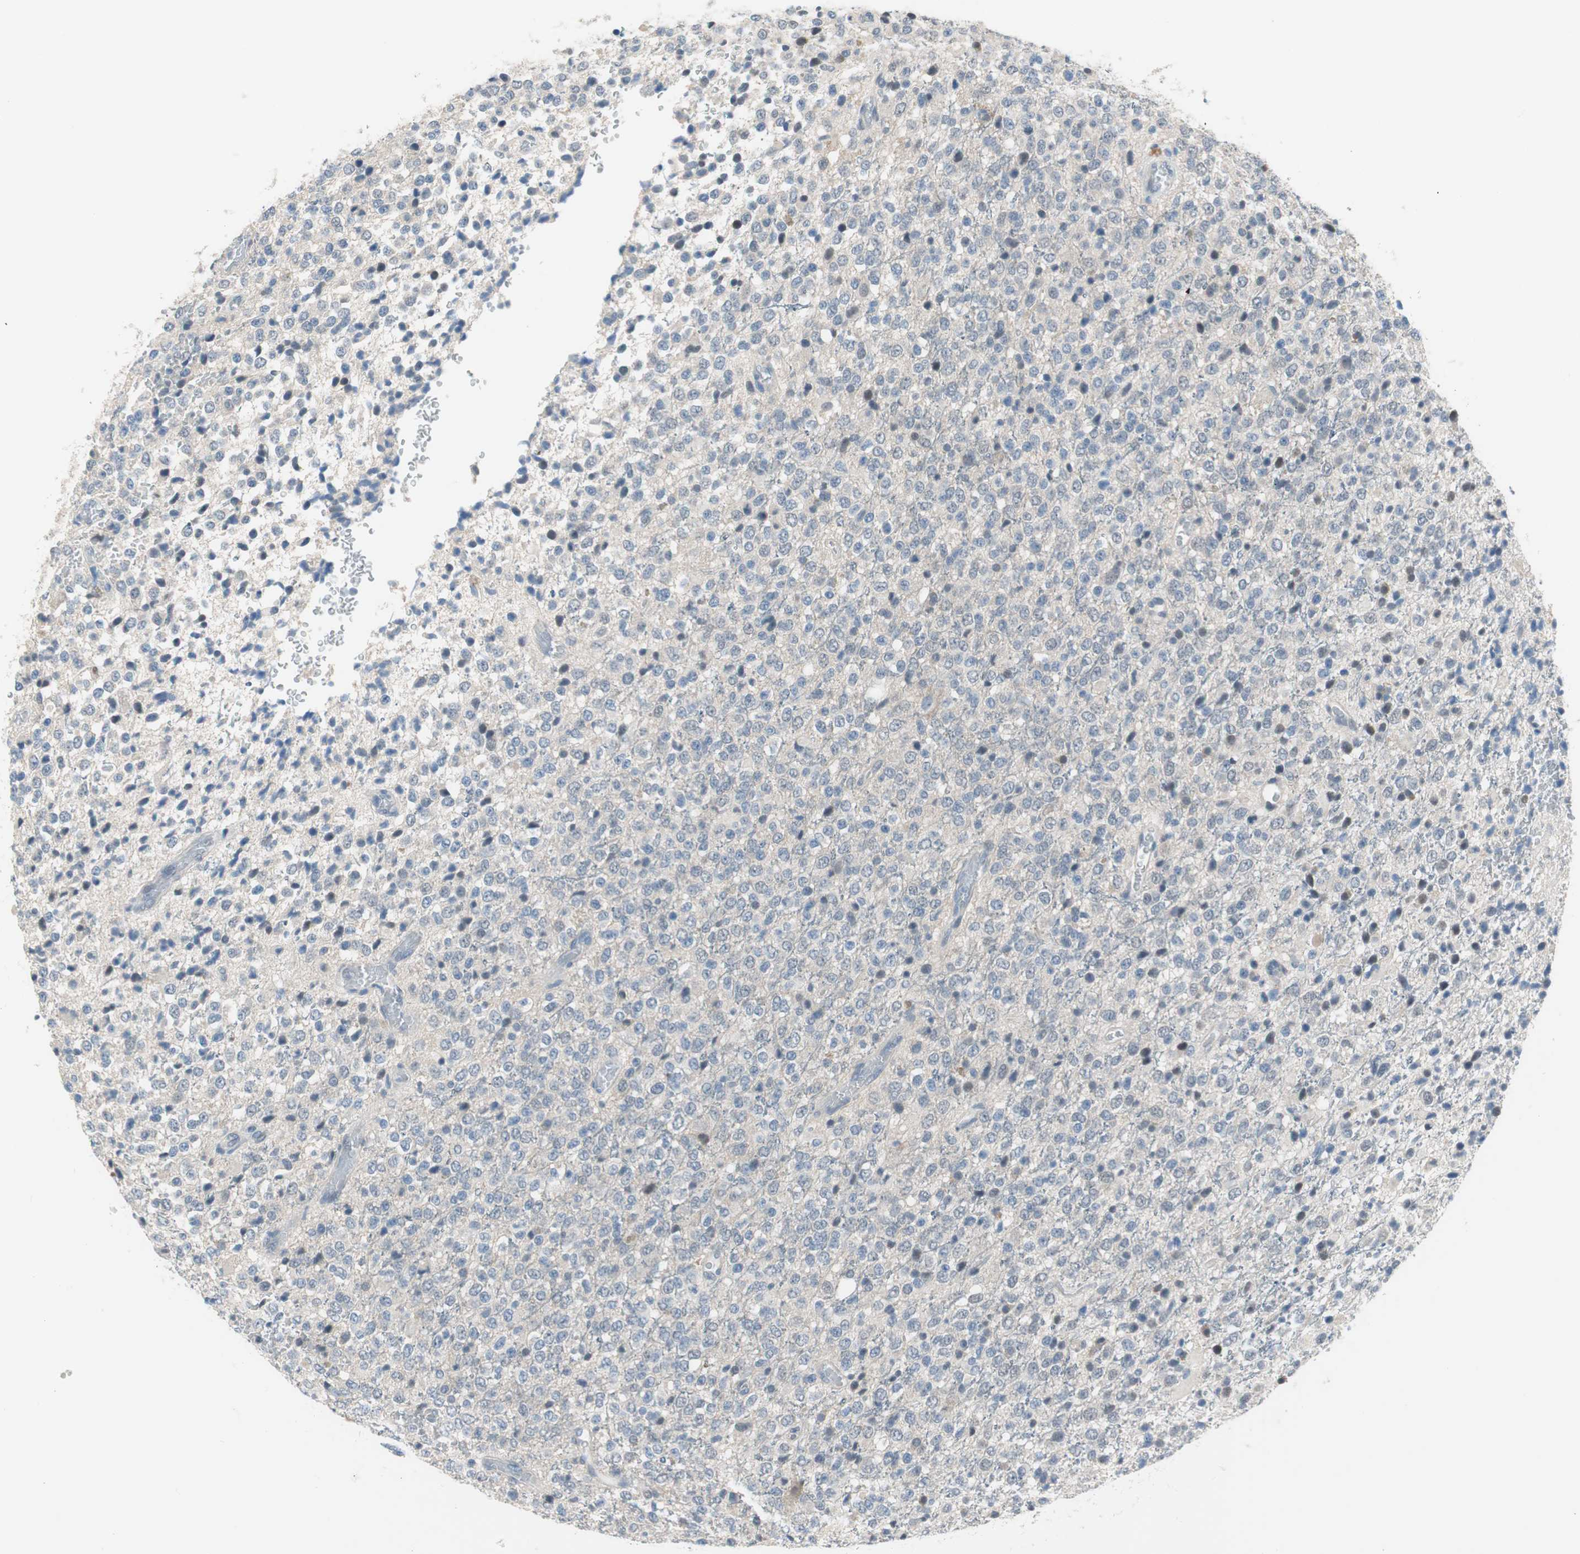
{"staining": {"intensity": "negative", "quantity": "none", "location": "none"}, "tissue": "glioma", "cell_type": "Tumor cells", "image_type": "cancer", "snomed": [{"axis": "morphology", "description": "Glioma, malignant, High grade"}, {"axis": "topography", "description": "pancreas cauda"}], "caption": "Tumor cells are negative for protein expression in human high-grade glioma (malignant). (Stains: DAB (3,3'-diaminobenzidine) immunohistochemistry with hematoxylin counter stain, Microscopy: brightfield microscopy at high magnification).", "gene": "GRHL1", "patient": {"sex": "male", "age": 60}}